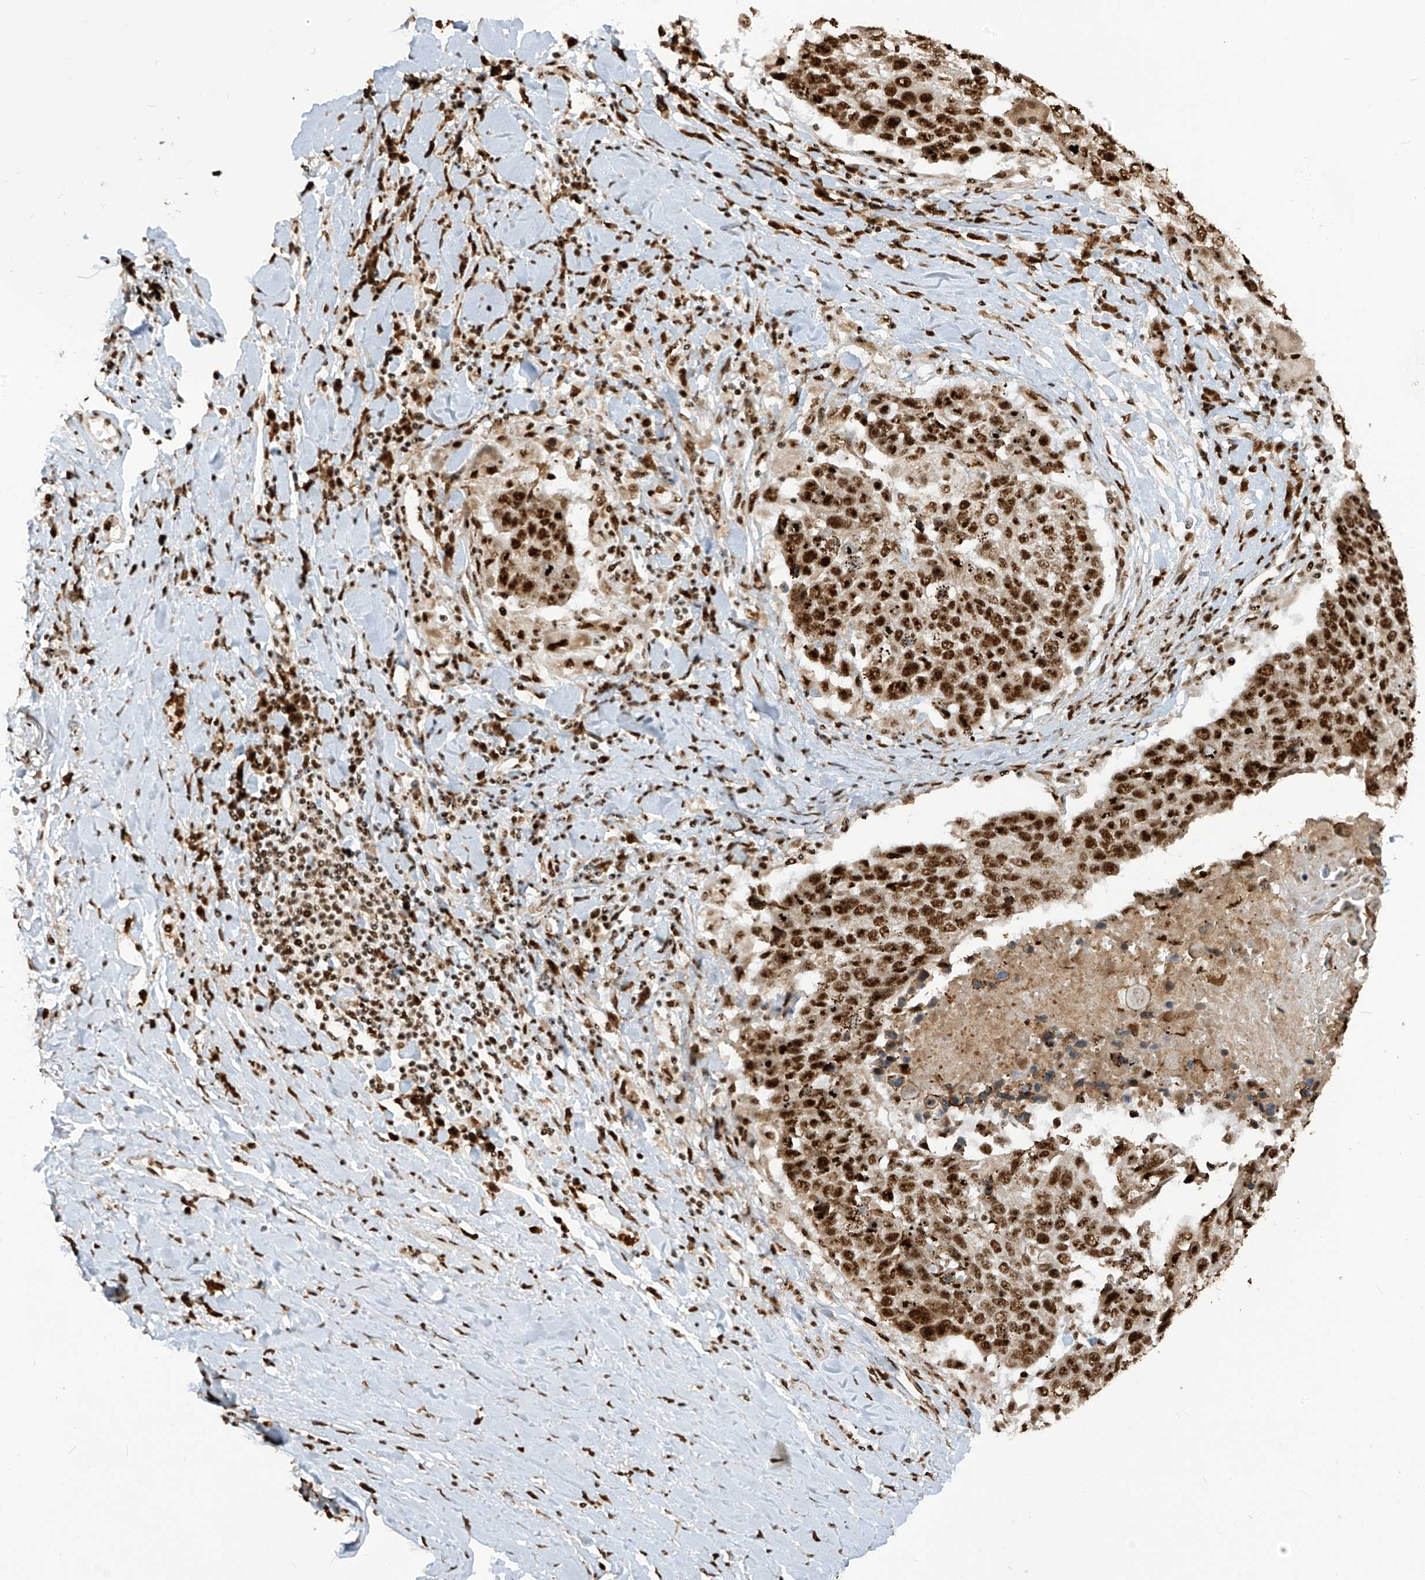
{"staining": {"intensity": "strong", "quantity": ">75%", "location": "nuclear"}, "tissue": "lung cancer", "cell_type": "Tumor cells", "image_type": "cancer", "snomed": [{"axis": "morphology", "description": "Squamous cell carcinoma, NOS"}, {"axis": "topography", "description": "Lung"}], "caption": "Protein staining demonstrates strong nuclear positivity in approximately >75% of tumor cells in lung cancer. (DAB = brown stain, brightfield microscopy at high magnification).", "gene": "LBH", "patient": {"sex": "male", "age": 66}}